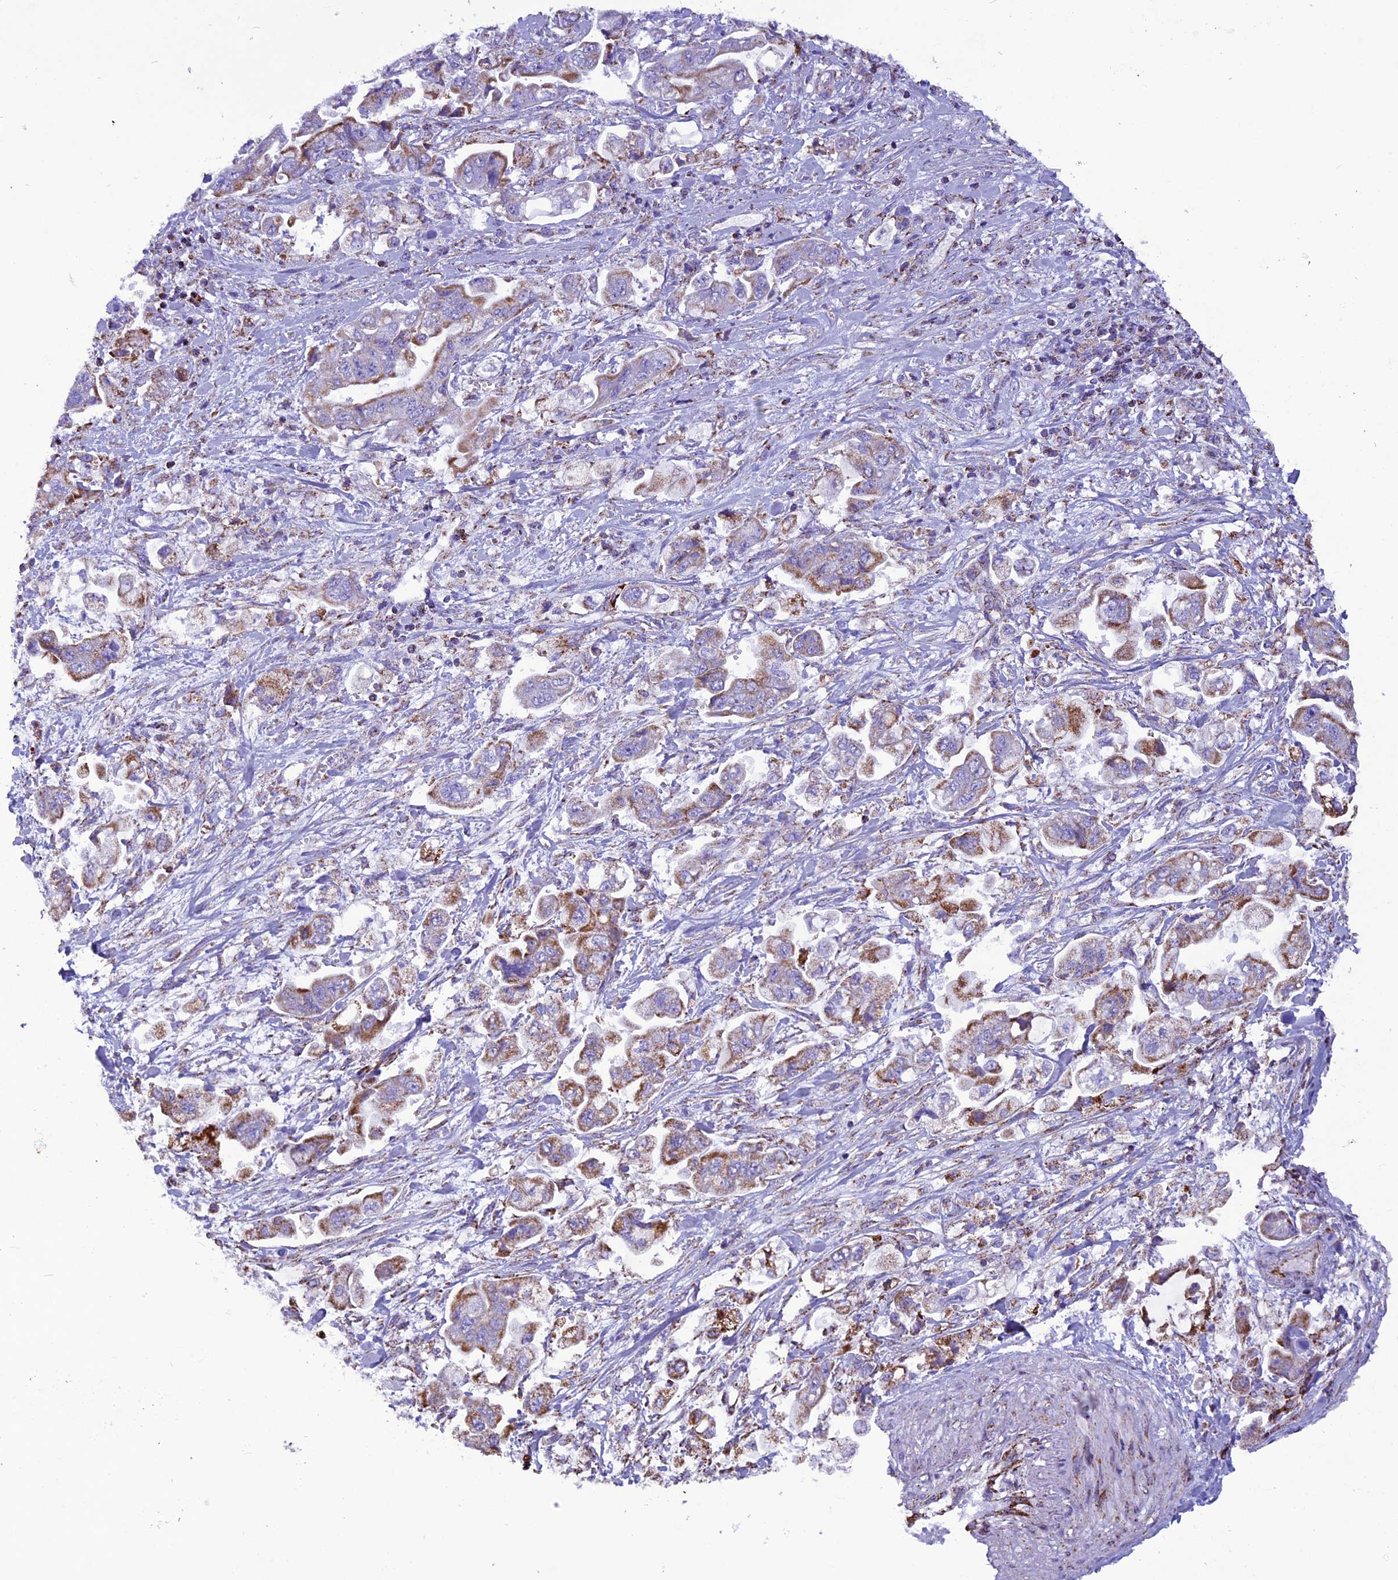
{"staining": {"intensity": "moderate", "quantity": "25%-75%", "location": "cytoplasmic/membranous"}, "tissue": "stomach cancer", "cell_type": "Tumor cells", "image_type": "cancer", "snomed": [{"axis": "morphology", "description": "Adenocarcinoma, NOS"}, {"axis": "topography", "description": "Stomach"}], "caption": "Stomach cancer (adenocarcinoma) stained for a protein reveals moderate cytoplasmic/membranous positivity in tumor cells.", "gene": "ICA1L", "patient": {"sex": "male", "age": 62}}